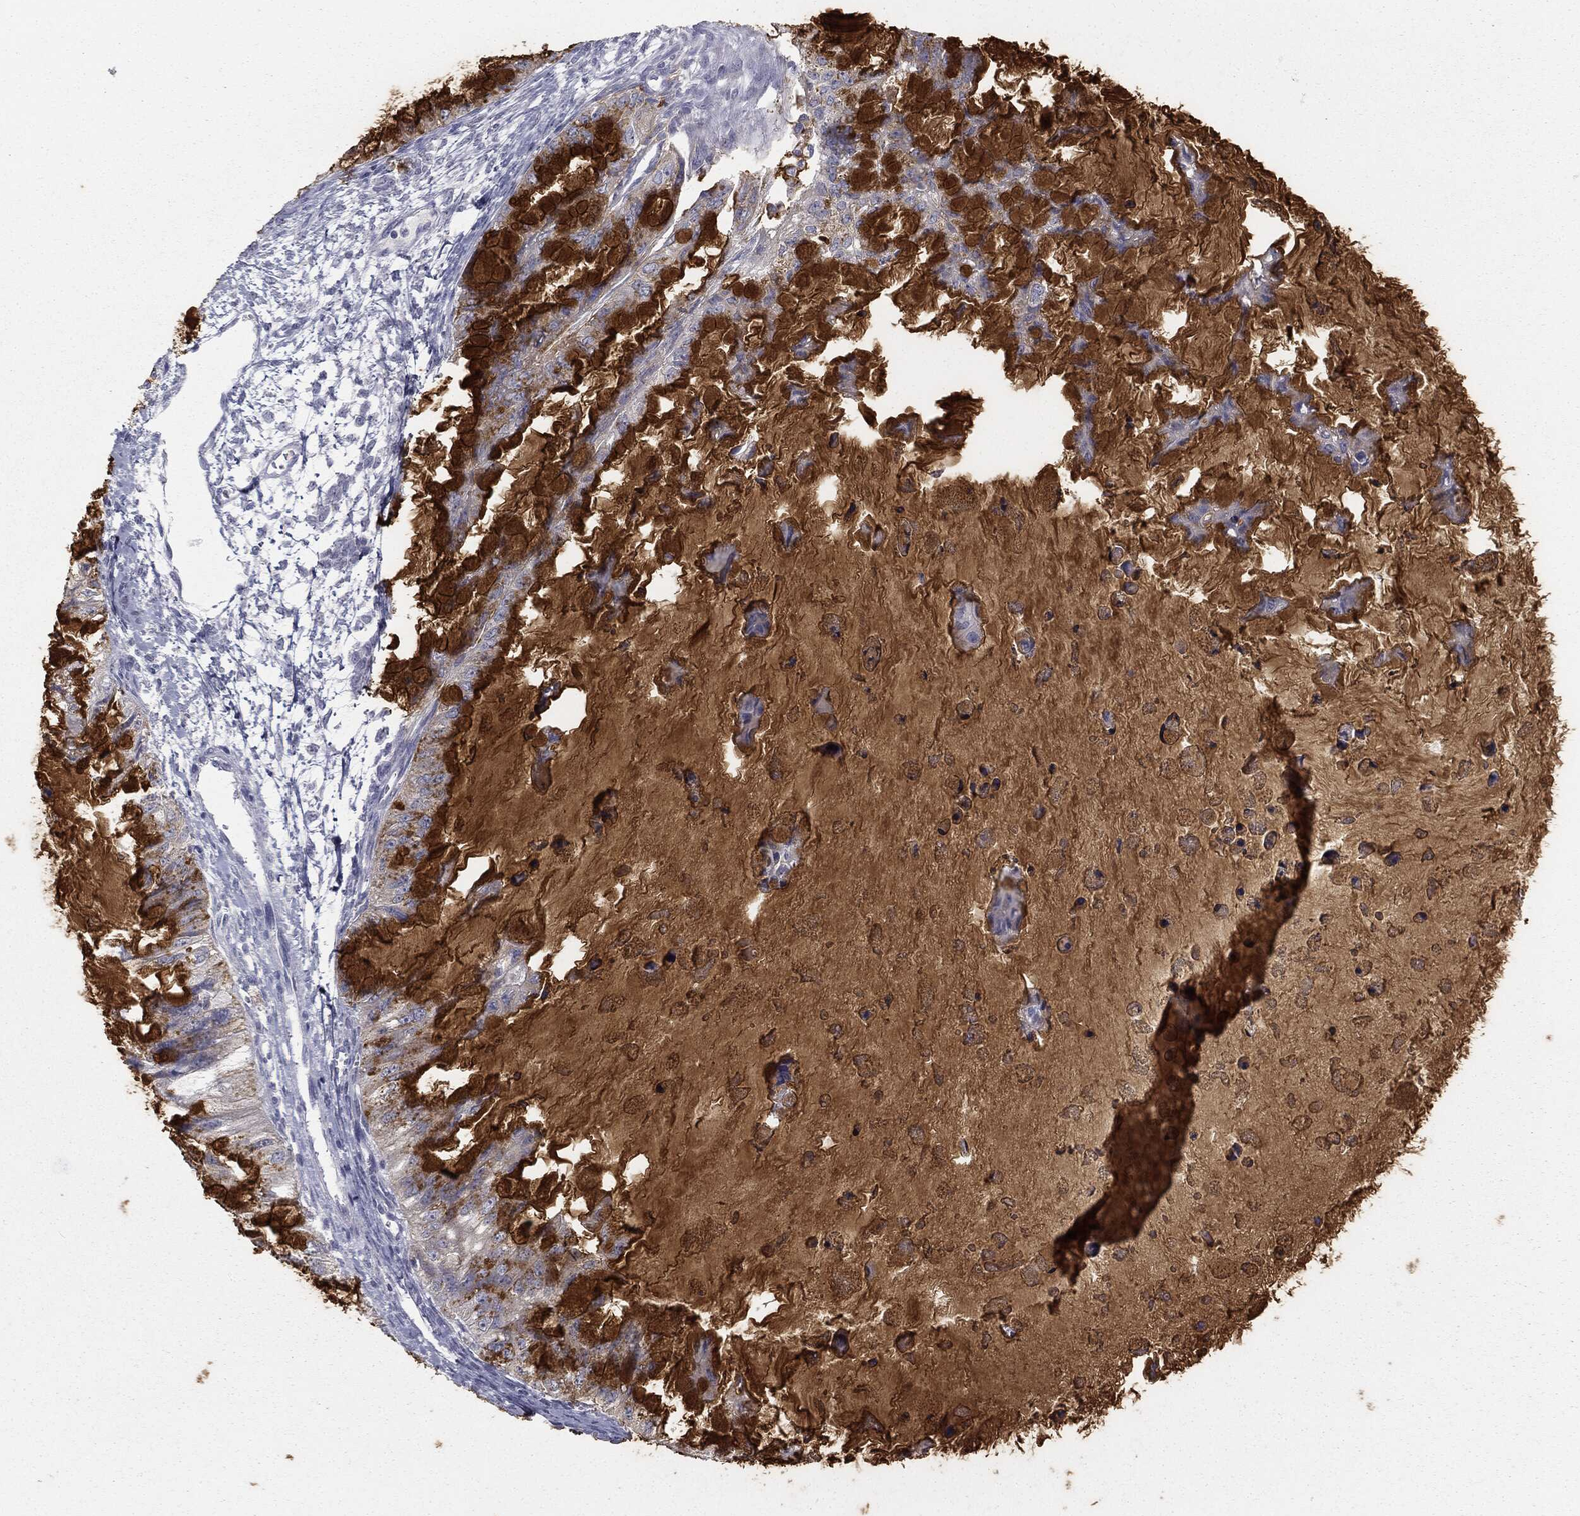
{"staining": {"intensity": "strong", "quantity": ">75%", "location": "cytoplasmic/membranous"}, "tissue": "ovarian cancer", "cell_type": "Tumor cells", "image_type": "cancer", "snomed": [{"axis": "morphology", "description": "Cystadenocarcinoma, mucinous, NOS"}, {"axis": "topography", "description": "Ovary"}], "caption": "Ovarian mucinous cystadenocarcinoma was stained to show a protein in brown. There is high levels of strong cytoplasmic/membranous positivity in about >75% of tumor cells. The protein of interest is shown in brown color, while the nuclei are stained blue.", "gene": "MUC5AC", "patient": {"sex": "female", "age": 72}}